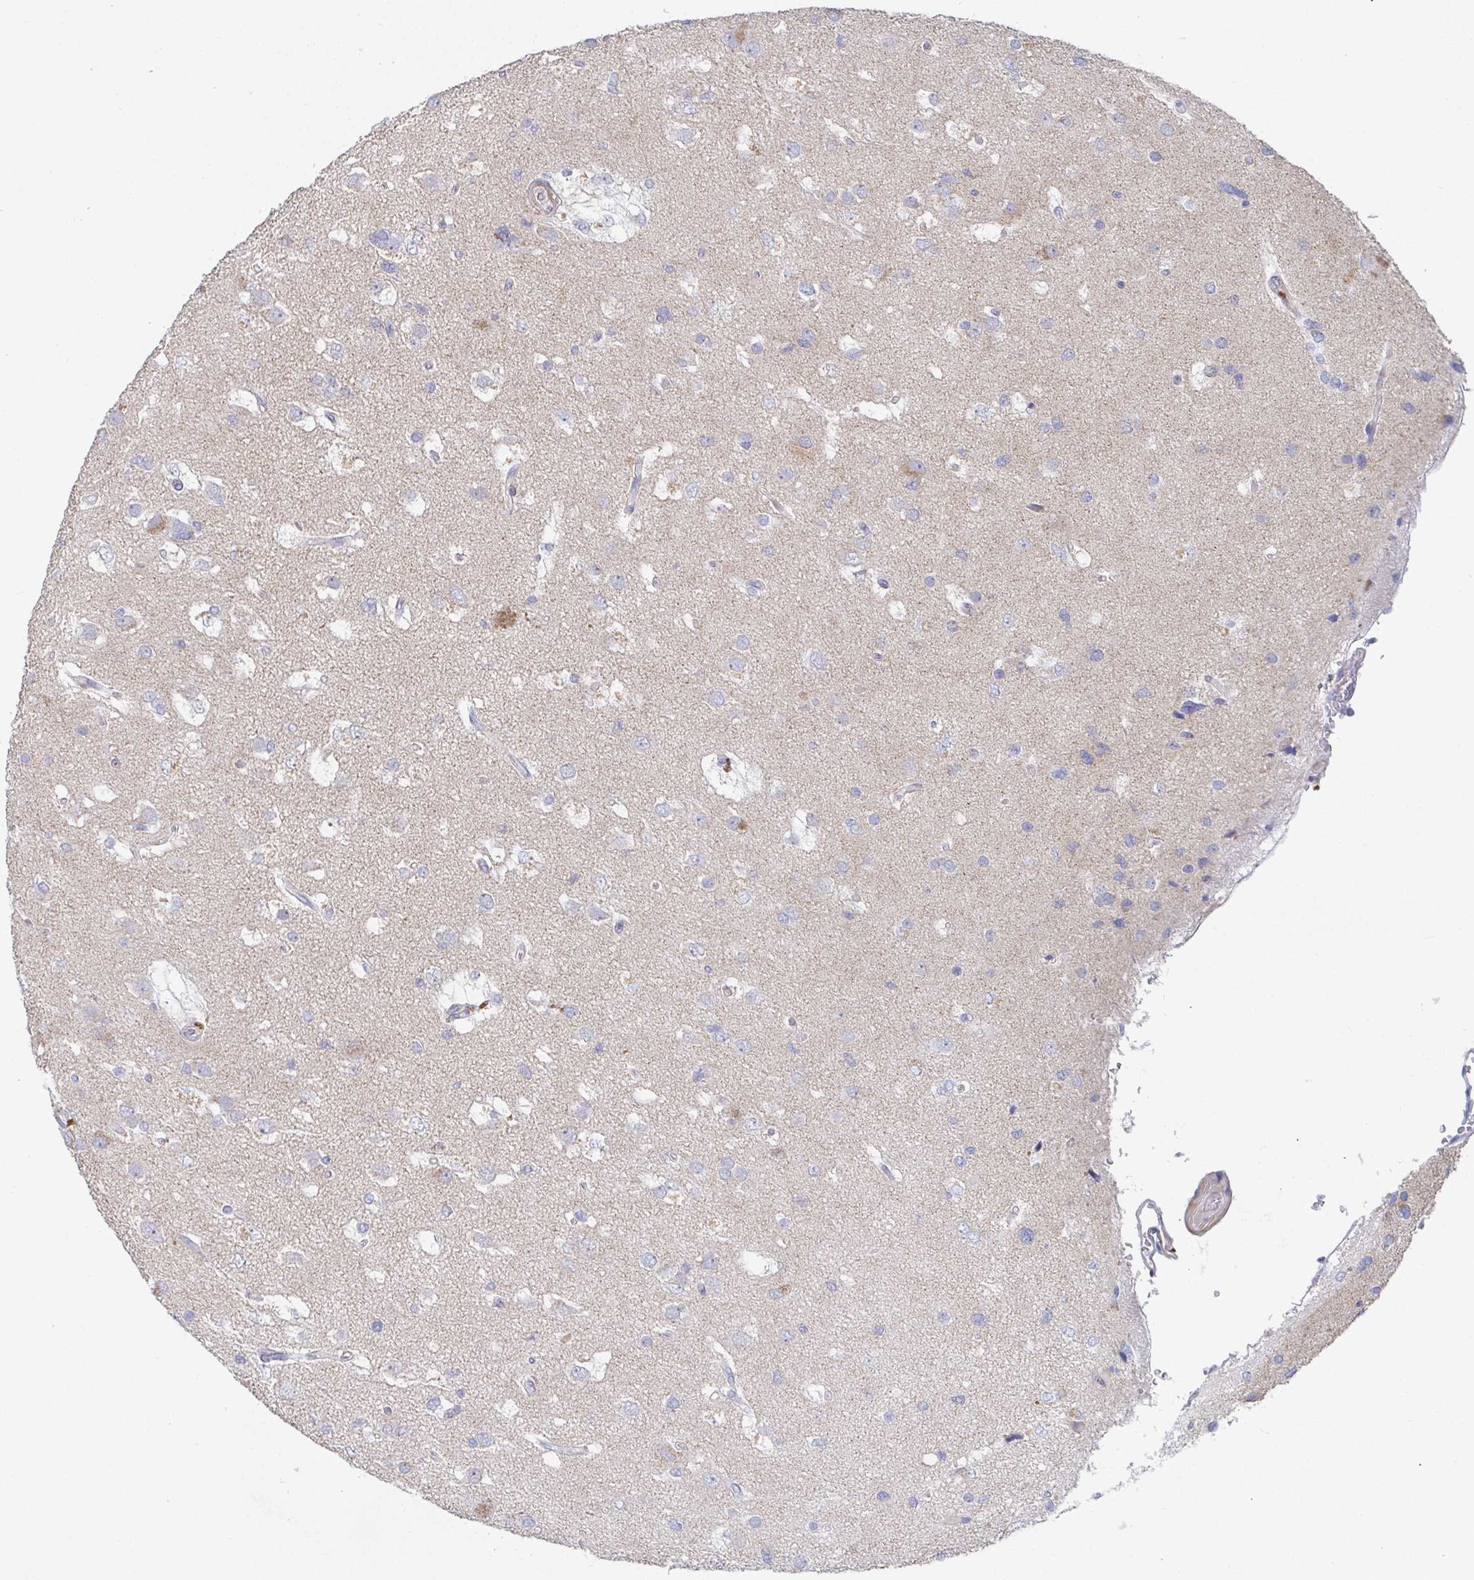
{"staining": {"intensity": "negative", "quantity": "none", "location": "none"}, "tissue": "glioma", "cell_type": "Tumor cells", "image_type": "cancer", "snomed": [{"axis": "morphology", "description": "Glioma, malignant, High grade"}, {"axis": "topography", "description": "Brain"}], "caption": "Tumor cells are negative for protein expression in human malignant glioma (high-grade).", "gene": "ATP5F1C", "patient": {"sex": "male", "age": 53}}